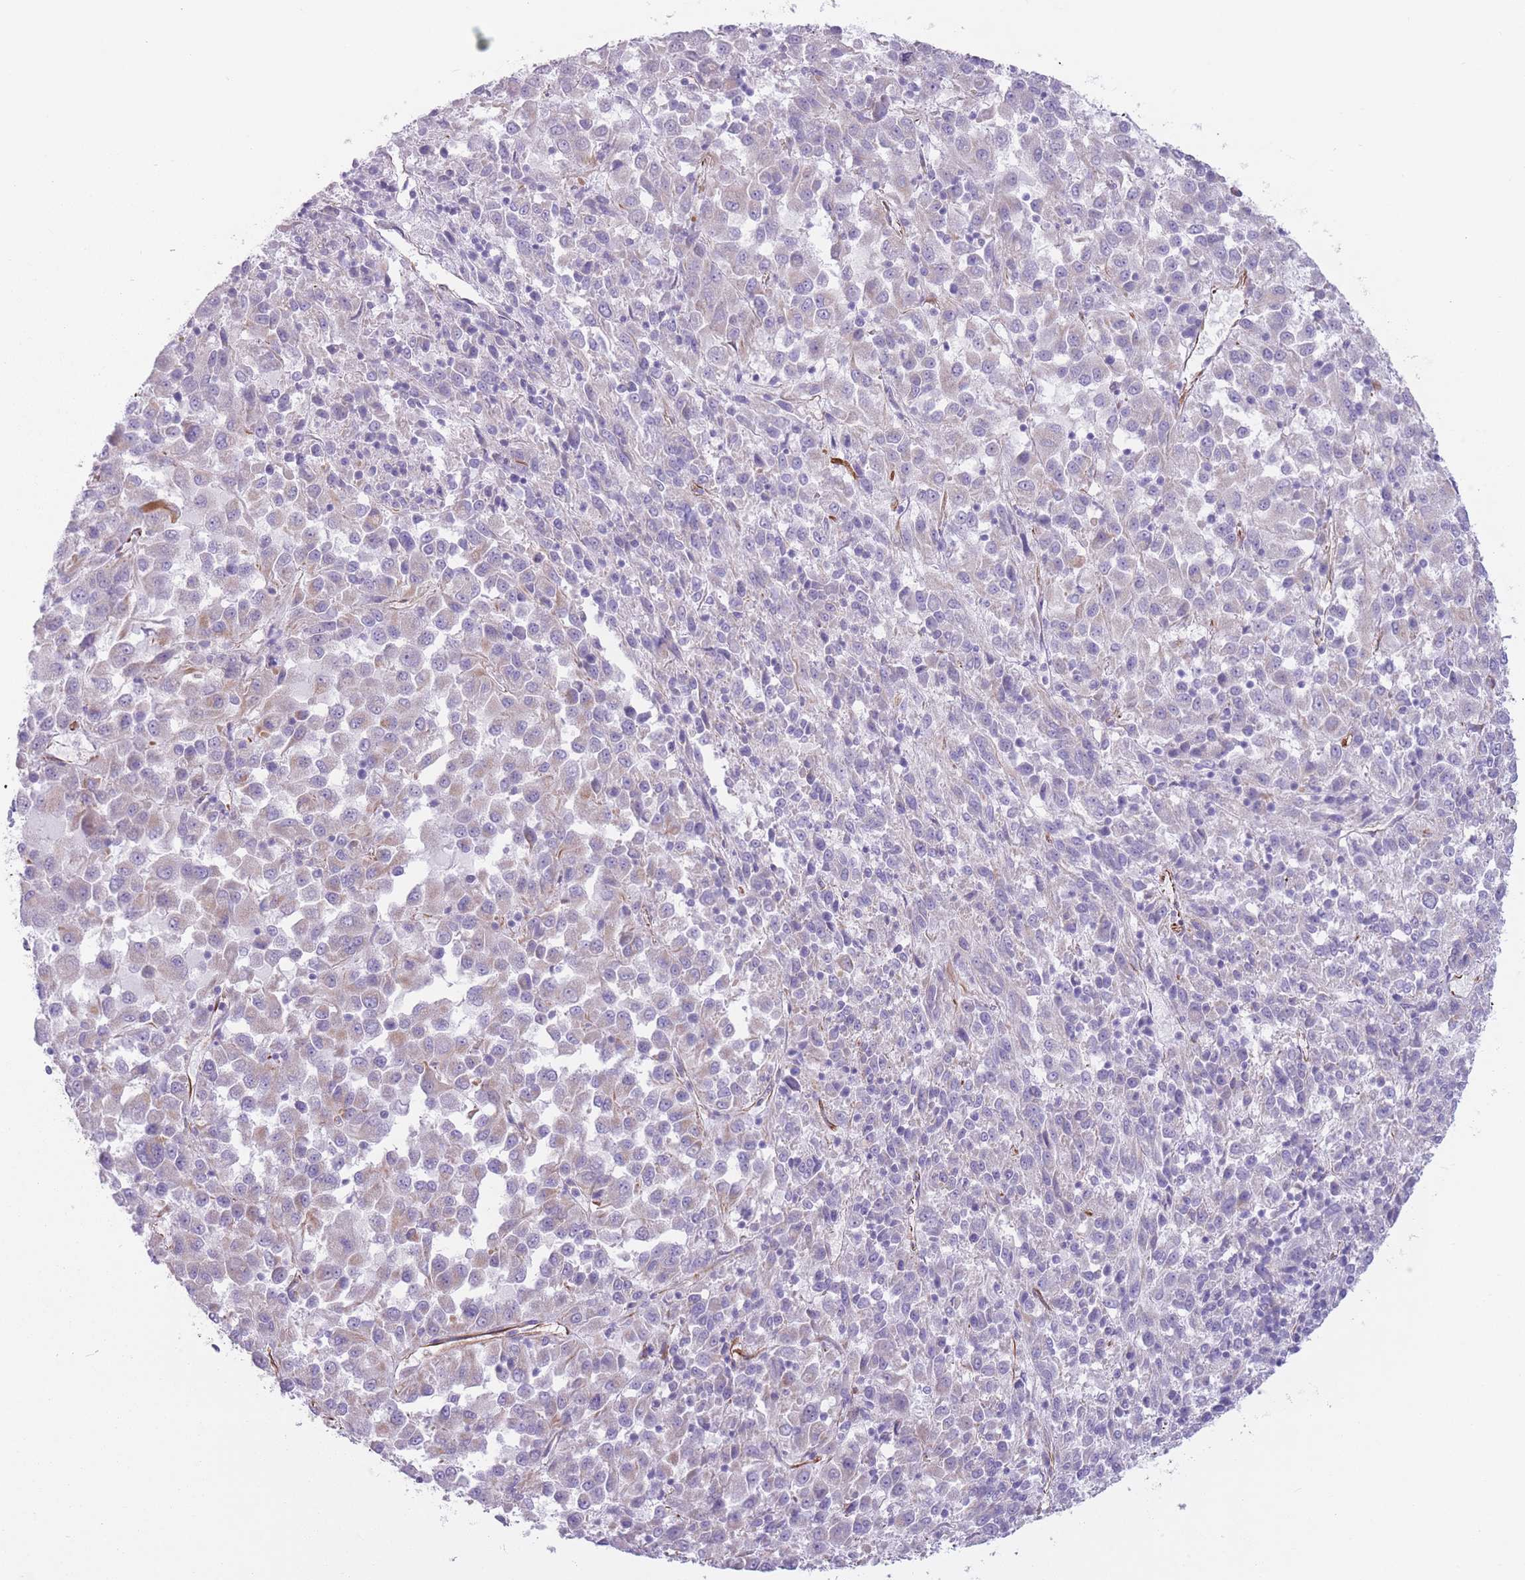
{"staining": {"intensity": "negative", "quantity": "none", "location": "none"}, "tissue": "melanoma", "cell_type": "Tumor cells", "image_type": "cancer", "snomed": [{"axis": "morphology", "description": "Malignant melanoma, Metastatic site"}, {"axis": "topography", "description": "Lung"}], "caption": "Immunohistochemistry histopathology image of neoplastic tissue: human malignant melanoma (metastatic site) stained with DAB (3,3'-diaminobenzidine) shows no significant protein positivity in tumor cells.", "gene": "PTCD1", "patient": {"sex": "male", "age": 64}}